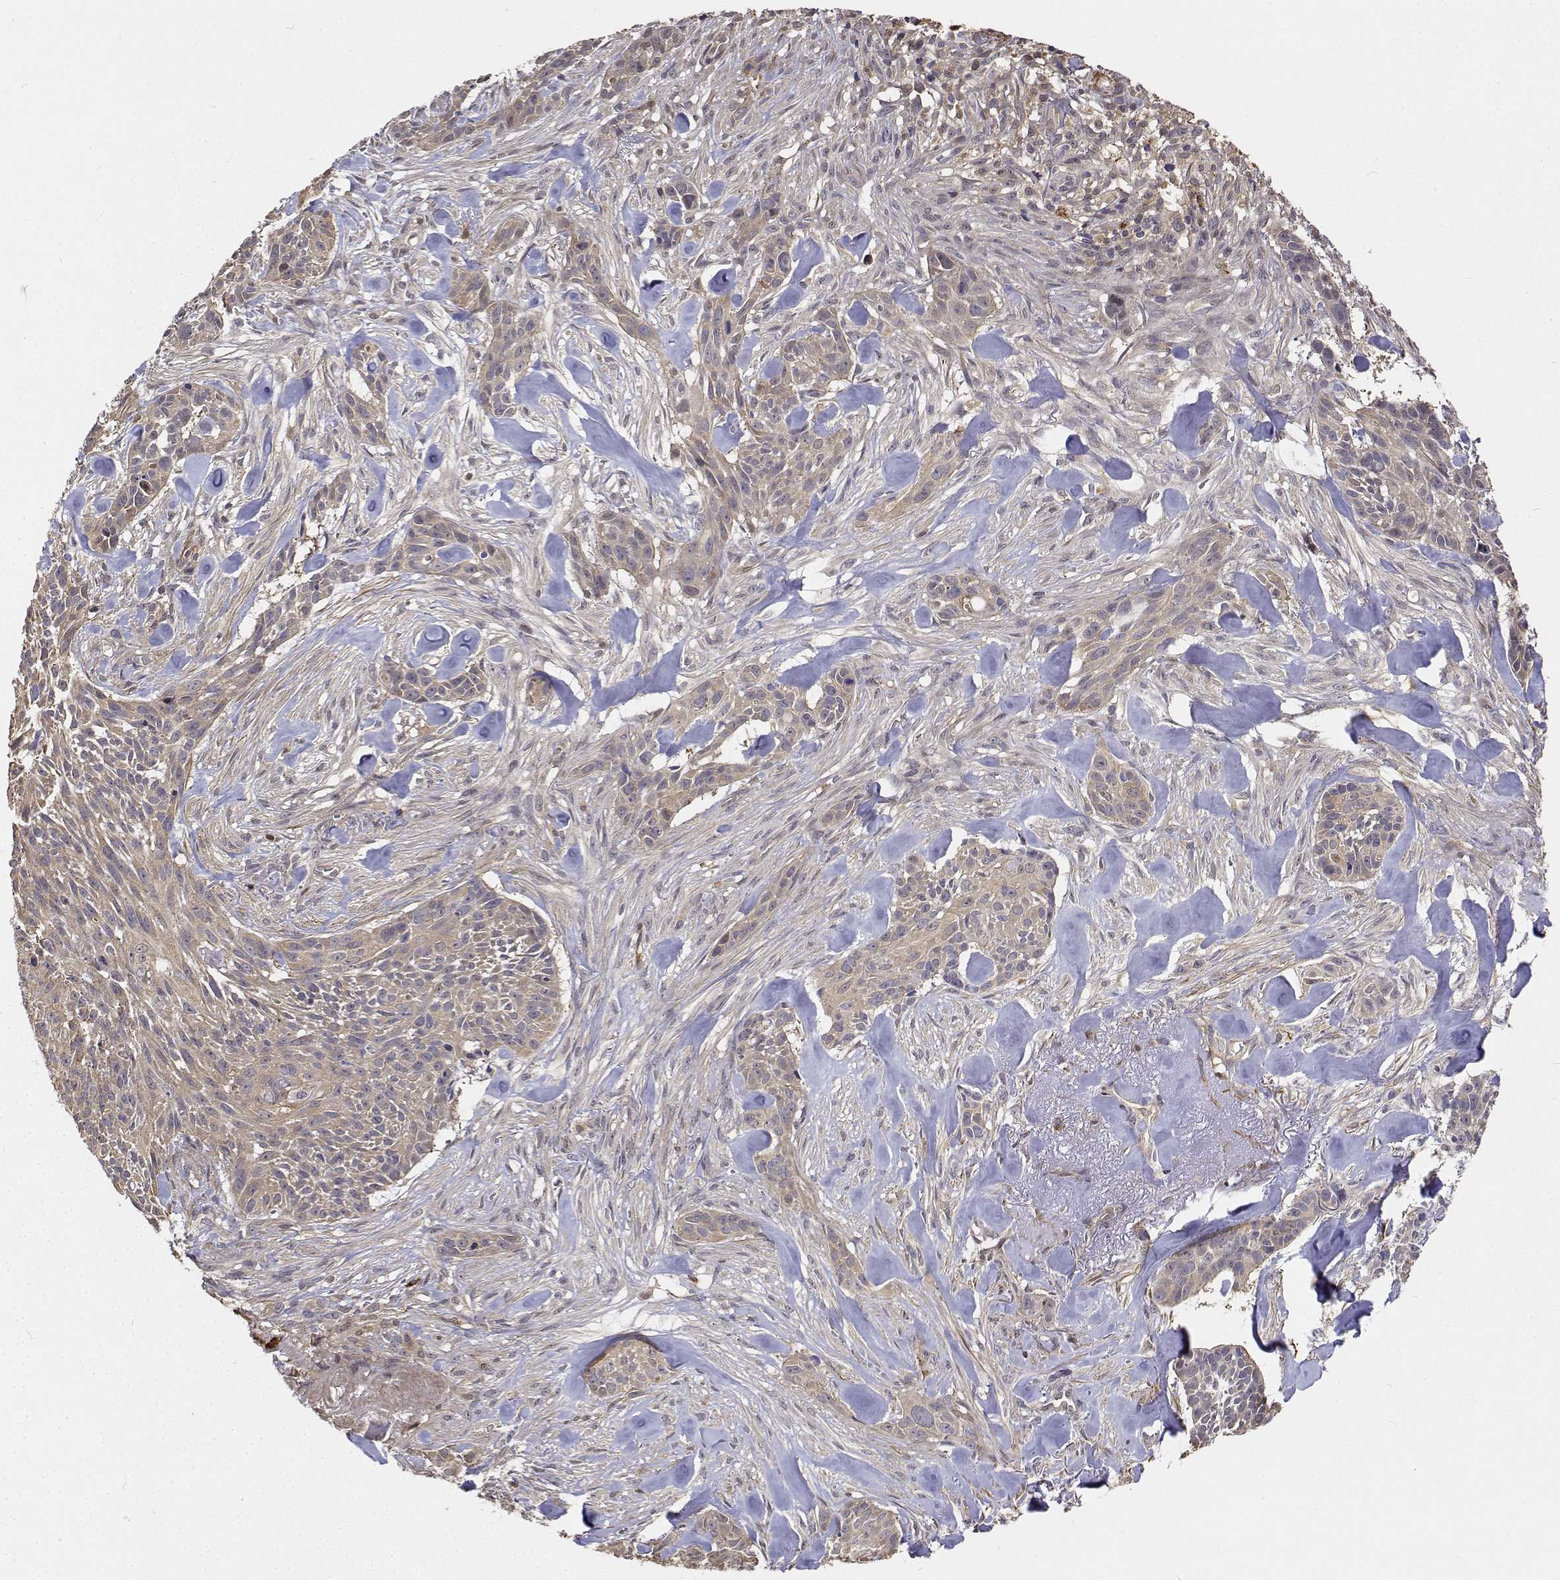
{"staining": {"intensity": "weak", "quantity": ">75%", "location": "cytoplasmic/membranous"}, "tissue": "skin cancer", "cell_type": "Tumor cells", "image_type": "cancer", "snomed": [{"axis": "morphology", "description": "Basal cell carcinoma"}, {"axis": "topography", "description": "Skin"}], "caption": "Immunohistochemical staining of human skin cancer (basal cell carcinoma) reveals low levels of weak cytoplasmic/membranous protein positivity in about >75% of tumor cells.", "gene": "PCID2", "patient": {"sex": "male", "age": 87}}